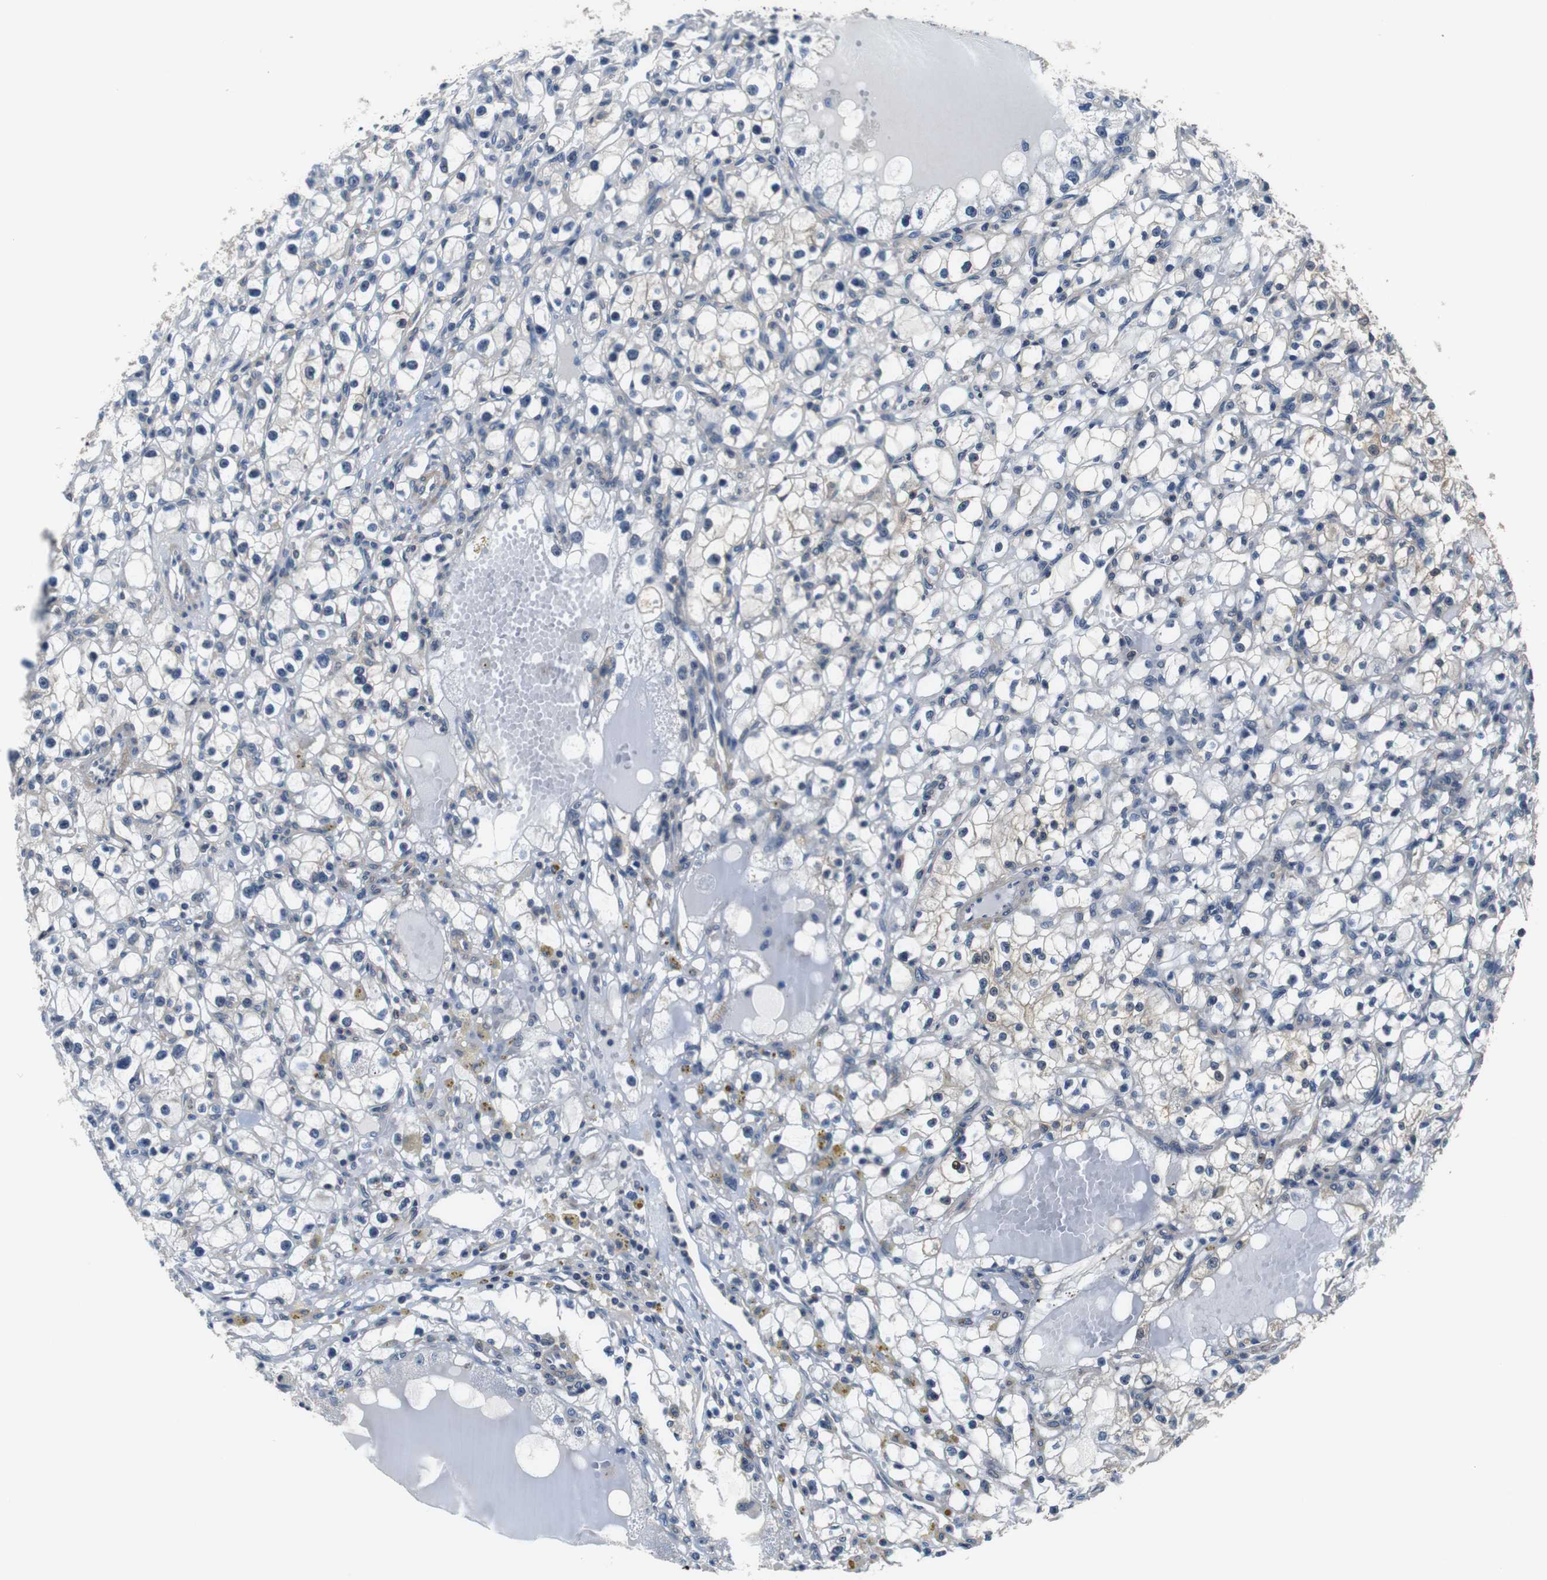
{"staining": {"intensity": "negative", "quantity": "none", "location": "none"}, "tissue": "renal cancer", "cell_type": "Tumor cells", "image_type": "cancer", "snomed": [{"axis": "morphology", "description": "Adenocarcinoma, NOS"}, {"axis": "topography", "description": "Kidney"}], "caption": "A histopathology image of adenocarcinoma (renal) stained for a protein exhibits no brown staining in tumor cells.", "gene": "LRP4", "patient": {"sex": "male", "age": 56}}